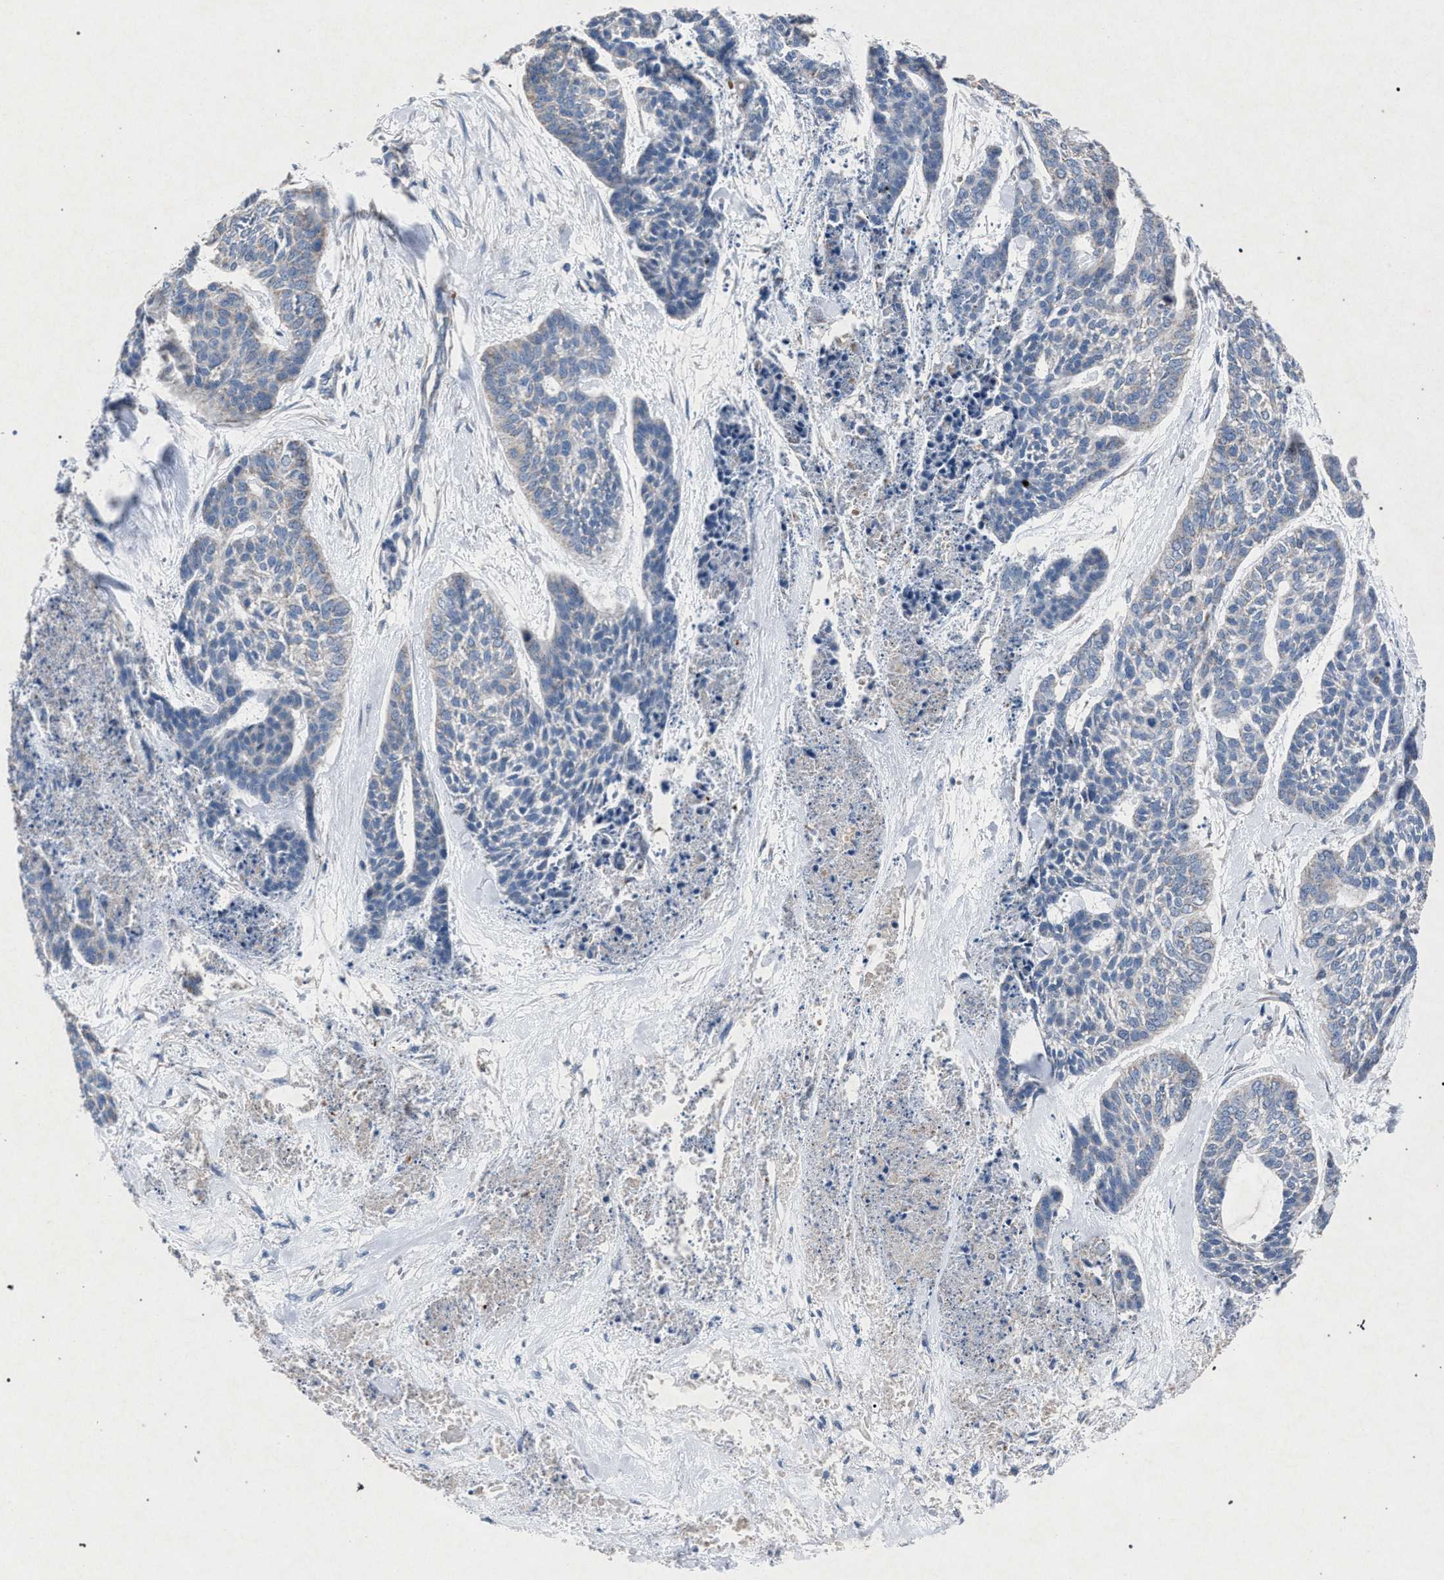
{"staining": {"intensity": "negative", "quantity": "none", "location": "none"}, "tissue": "skin cancer", "cell_type": "Tumor cells", "image_type": "cancer", "snomed": [{"axis": "morphology", "description": "Basal cell carcinoma"}, {"axis": "topography", "description": "Skin"}], "caption": "Human basal cell carcinoma (skin) stained for a protein using immunohistochemistry demonstrates no positivity in tumor cells.", "gene": "HSD17B4", "patient": {"sex": "female", "age": 64}}